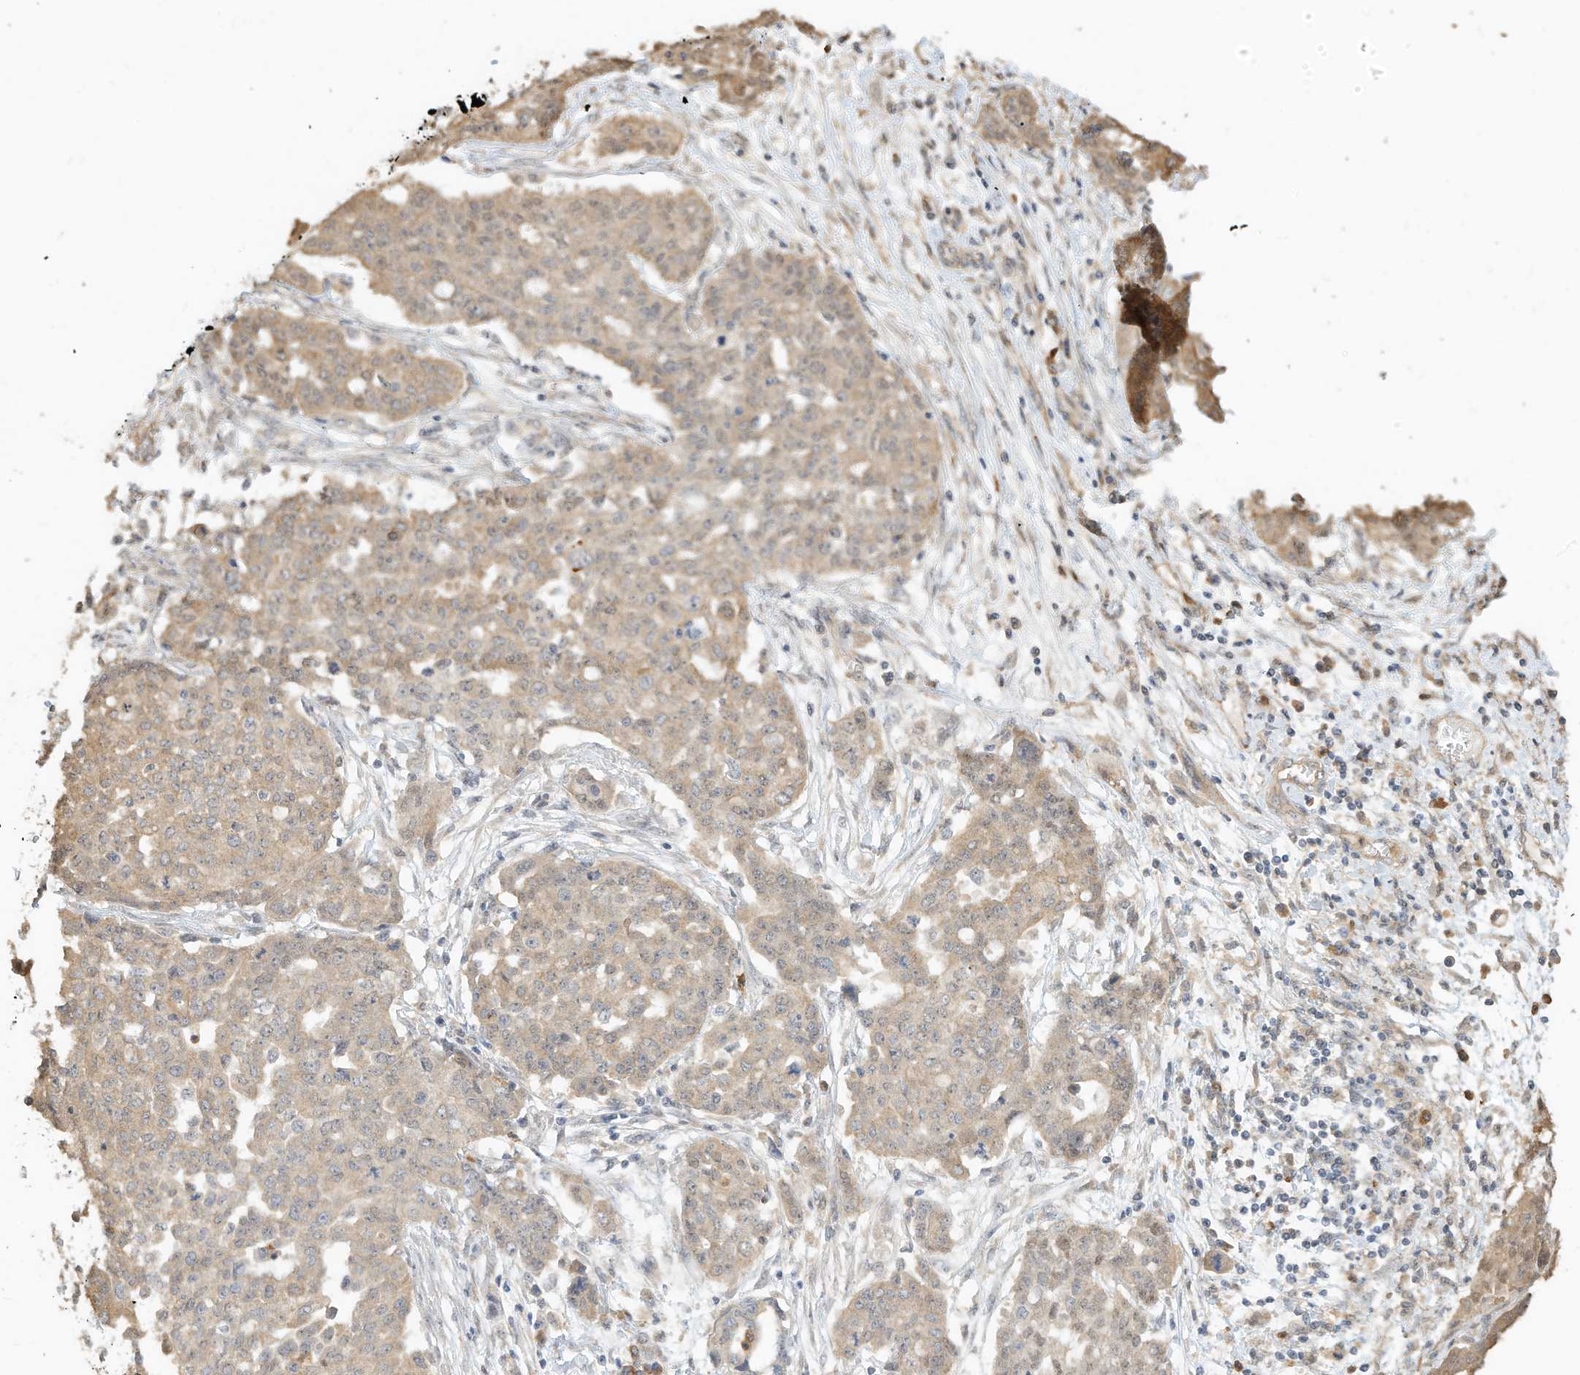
{"staining": {"intensity": "weak", "quantity": ">75%", "location": "cytoplasmic/membranous"}, "tissue": "ovarian cancer", "cell_type": "Tumor cells", "image_type": "cancer", "snomed": [{"axis": "morphology", "description": "Cystadenocarcinoma, serous, NOS"}, {"axis": "topography", "description": "Soft tissue"}, {"axis": "topography", "description": "Ovary"}], "caption": "Immunohistochemical staining of ovarian cancer (serous cystadenocarcinoma) shows low levels of weak cytoplasmic/membranous protein expression in approximately >75% of tumor cells.", "gene": "OFD1", "patient": {"sex": "female", "age": 57}}